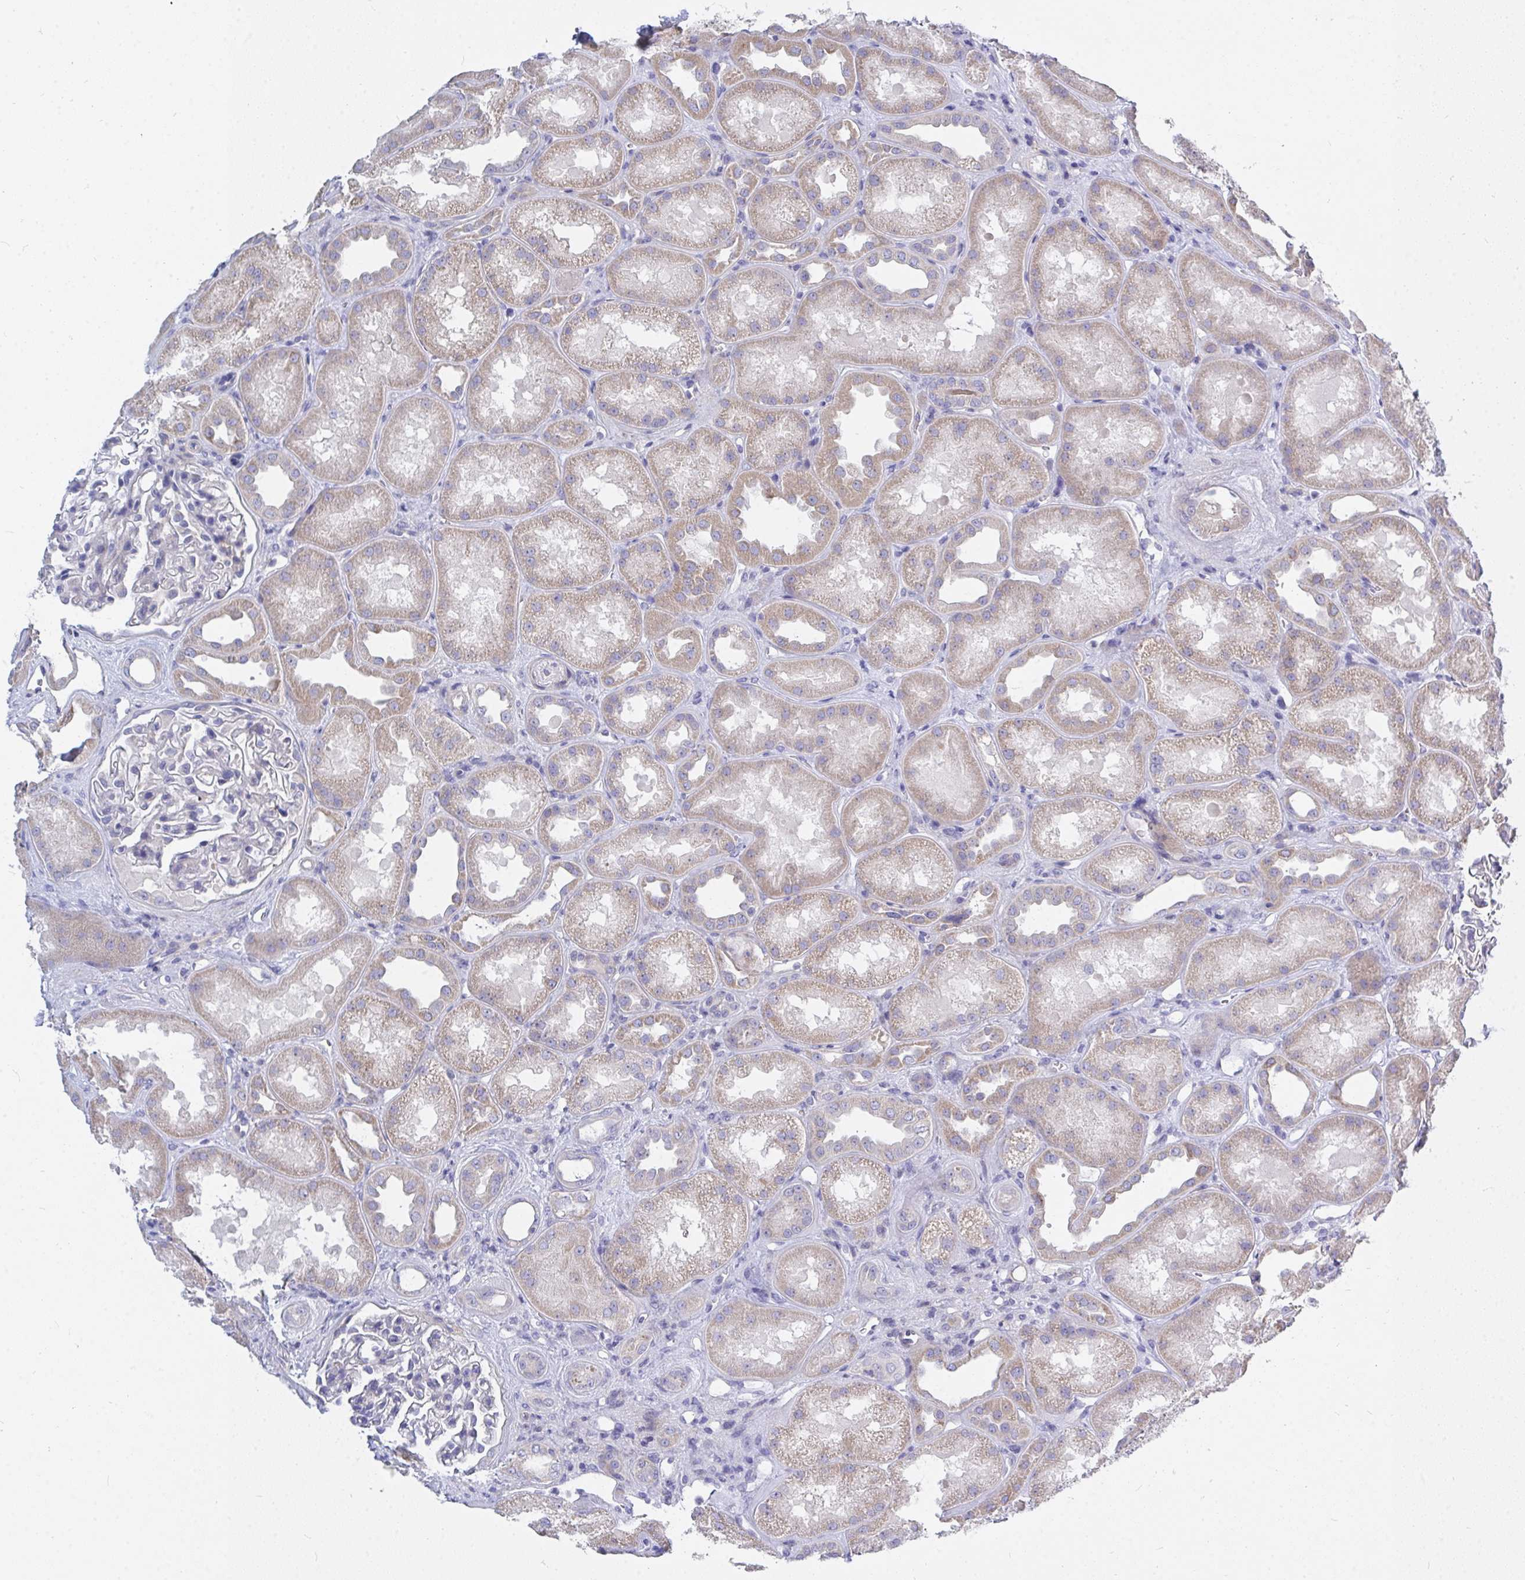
{"staining": {"intensity": "negative", "quantity": "none", "location": "none"}, "tissue": "kidney", "cell_type": "Cells in glomeruli", "image_type": "normal", "snomed": [{"axis": "morphology", "description": "Normal tissue, NOS"}, {"axis": "topography", "description": "Kidney"}], "caption": "Immunohistochemical staining of benign kidney displays no significant positivity in cells in glomeruli. (DAB immunohistochemistry with hematoxylin counter stain).", "gene": "ZNF561", "patient": {"sex": "male", "age": 61}}